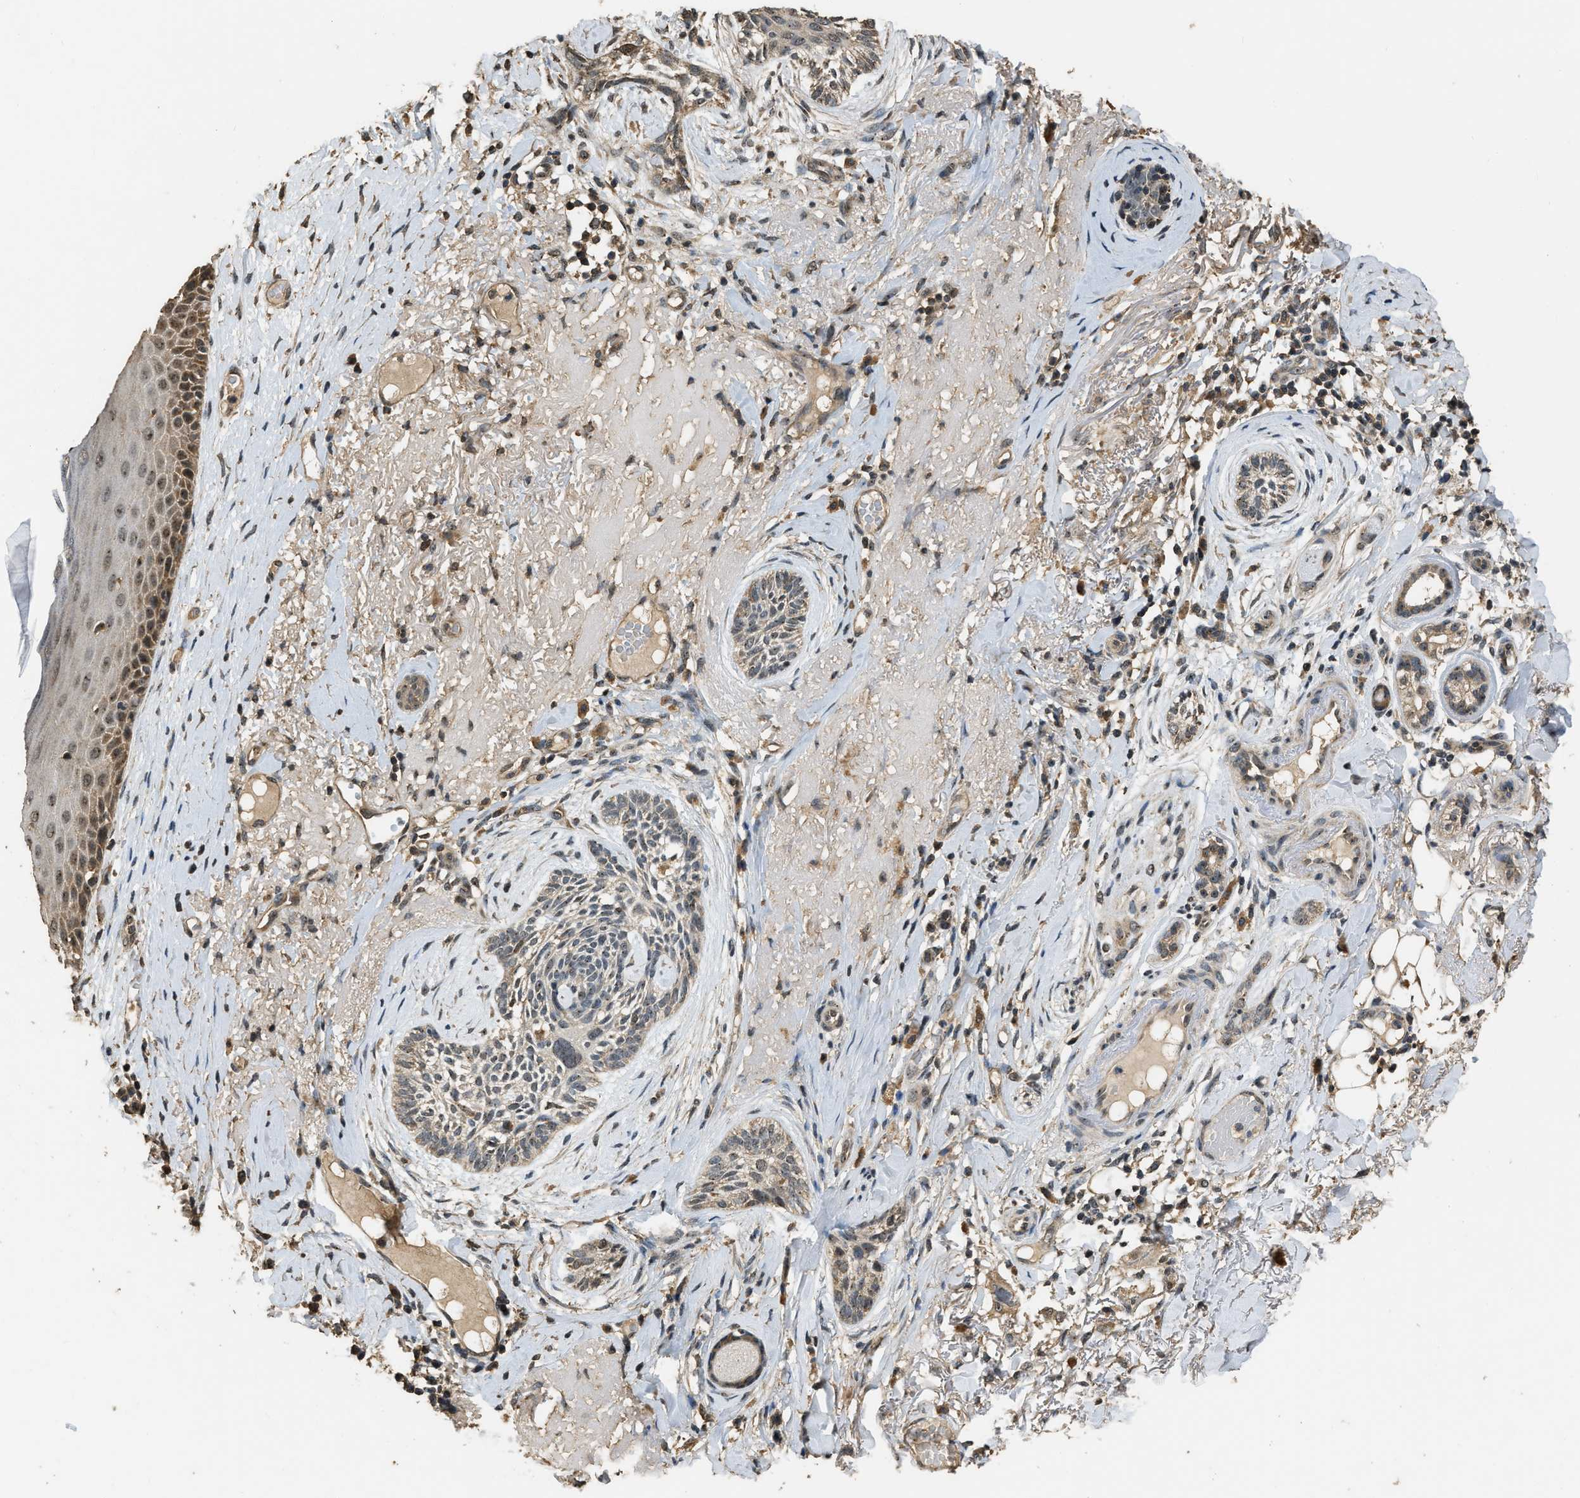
{"staining": {"intensity": "weak", "quantity": ">75%", "location": "cytoplasmic/membranous"}, "tissue": "skin cancer", "cell_type": "Tumor cells", "image_type": "cancer", "snomed": [{"axis": "morphology", "description": "Basal cell carcinoma"}, {"axis": "topography", "description": "Skin"}], "caption": "Human skin cancer (basal cell carcinoma) stained for a protein (brown) demonstrates weak cytoplasmic/membranous positive positivity in about >75% of tumor cells.", "gene": "DENND6B", "patient": {"sex": "female", "age": 88}}